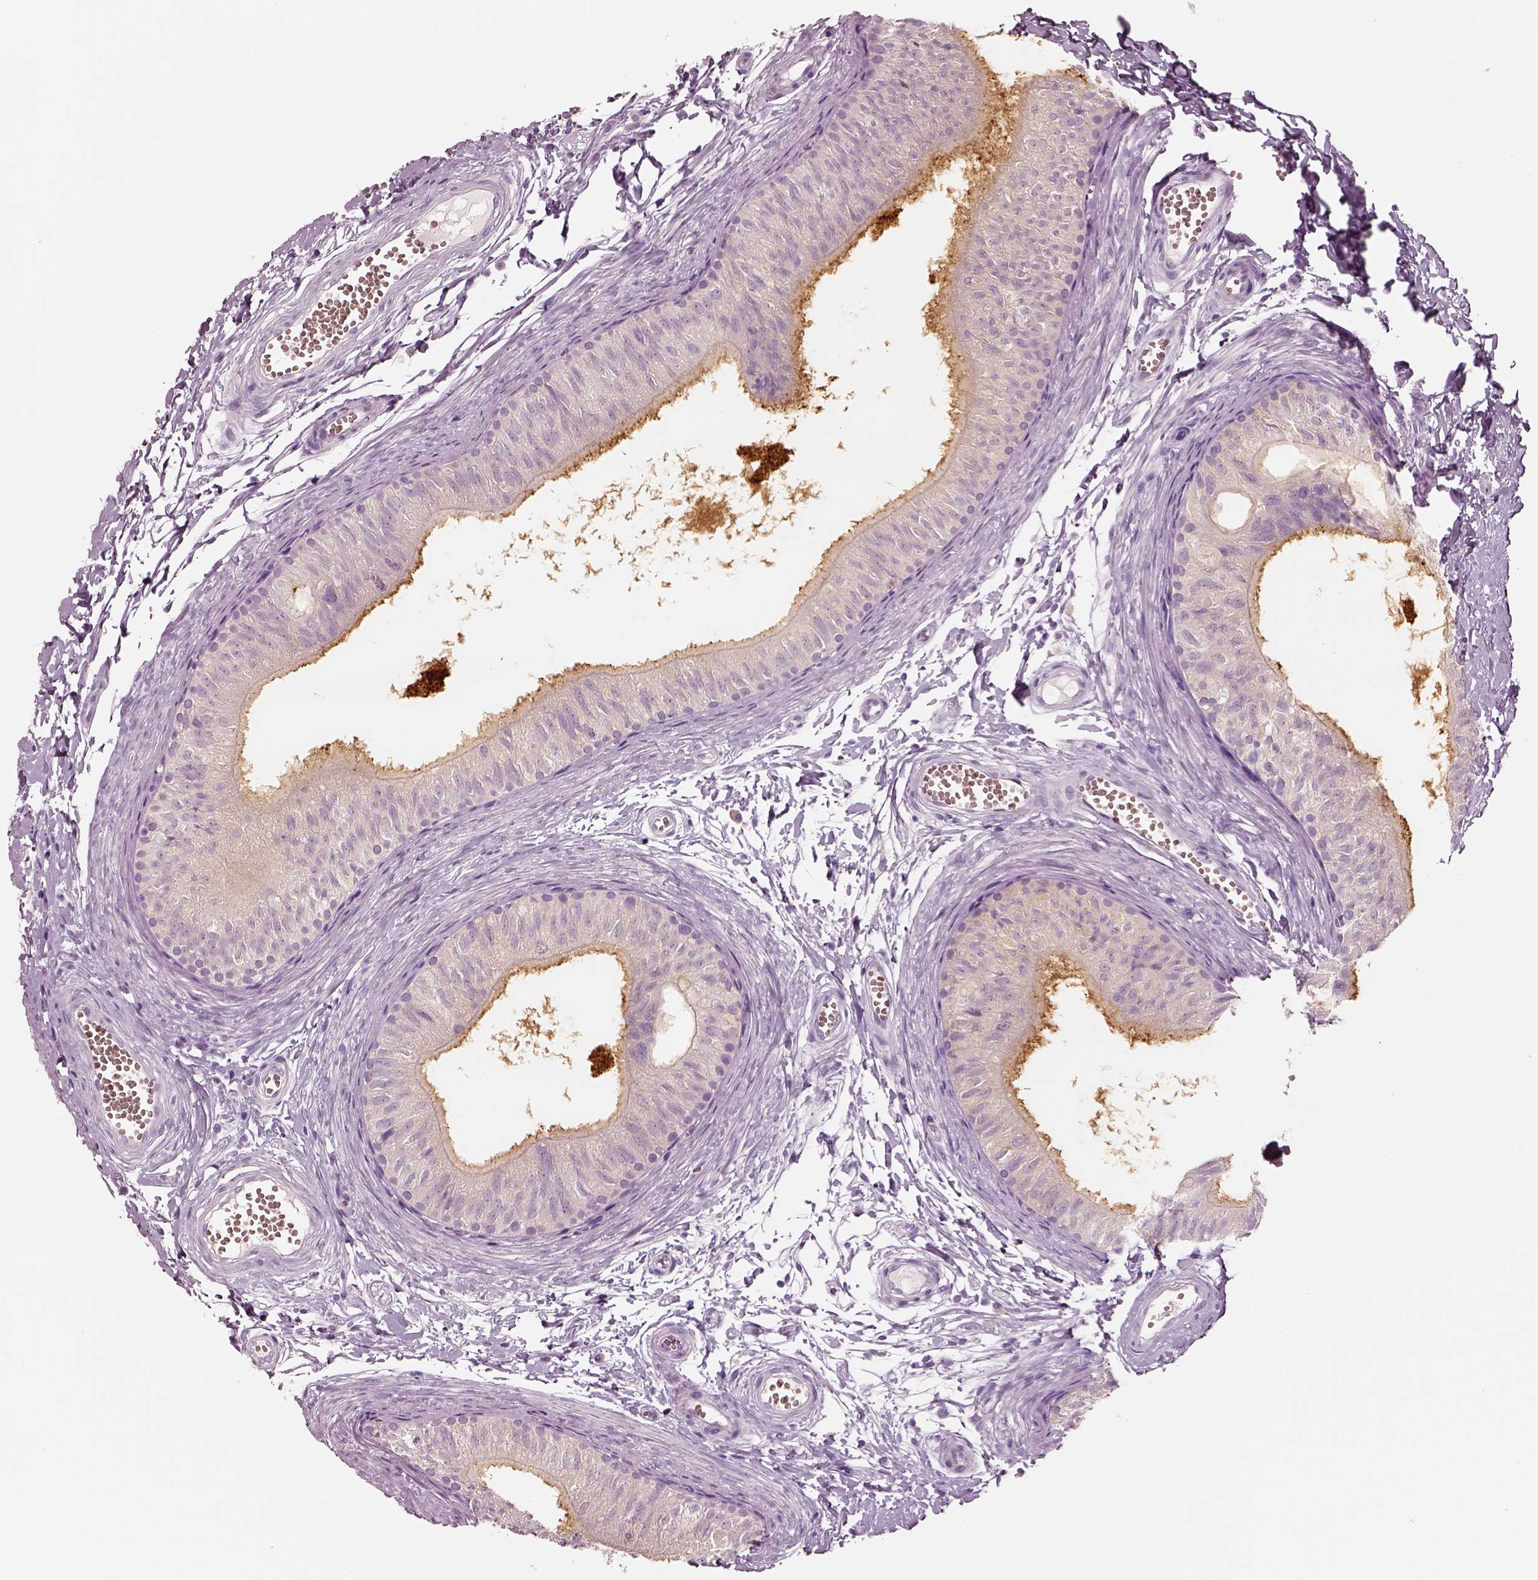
{"staining": {"intensity": "moderate", "quantity": "25%-75%", "location": "cytoplasmic/membranous"}, "tissue": "epididymis", "cell_type": "Glandular cells", "image_type": "normal", "snomed": [{"axis": "morphology", "description": "Normal tissue, NOS"}, {"axis": "topography", "description": "Epididymis"}], "caption": "High-magnification brightfield microscopy of unremarkable epididymis stained with DAB (3,3'-diaminobenzidine) (brown) and counterstained with hematoxylin (blue). glandular cells exhibit moderate cytoplasmic/membranous staining is seen in about25%-75% of cells. The protein of interest is stained brown, and the nuclei are stained in blue (DAB IHC with brightfield microscopy, high magnification).", "gene": "ELSPBP1", "patient": {"sex": "male", "age": 22}}